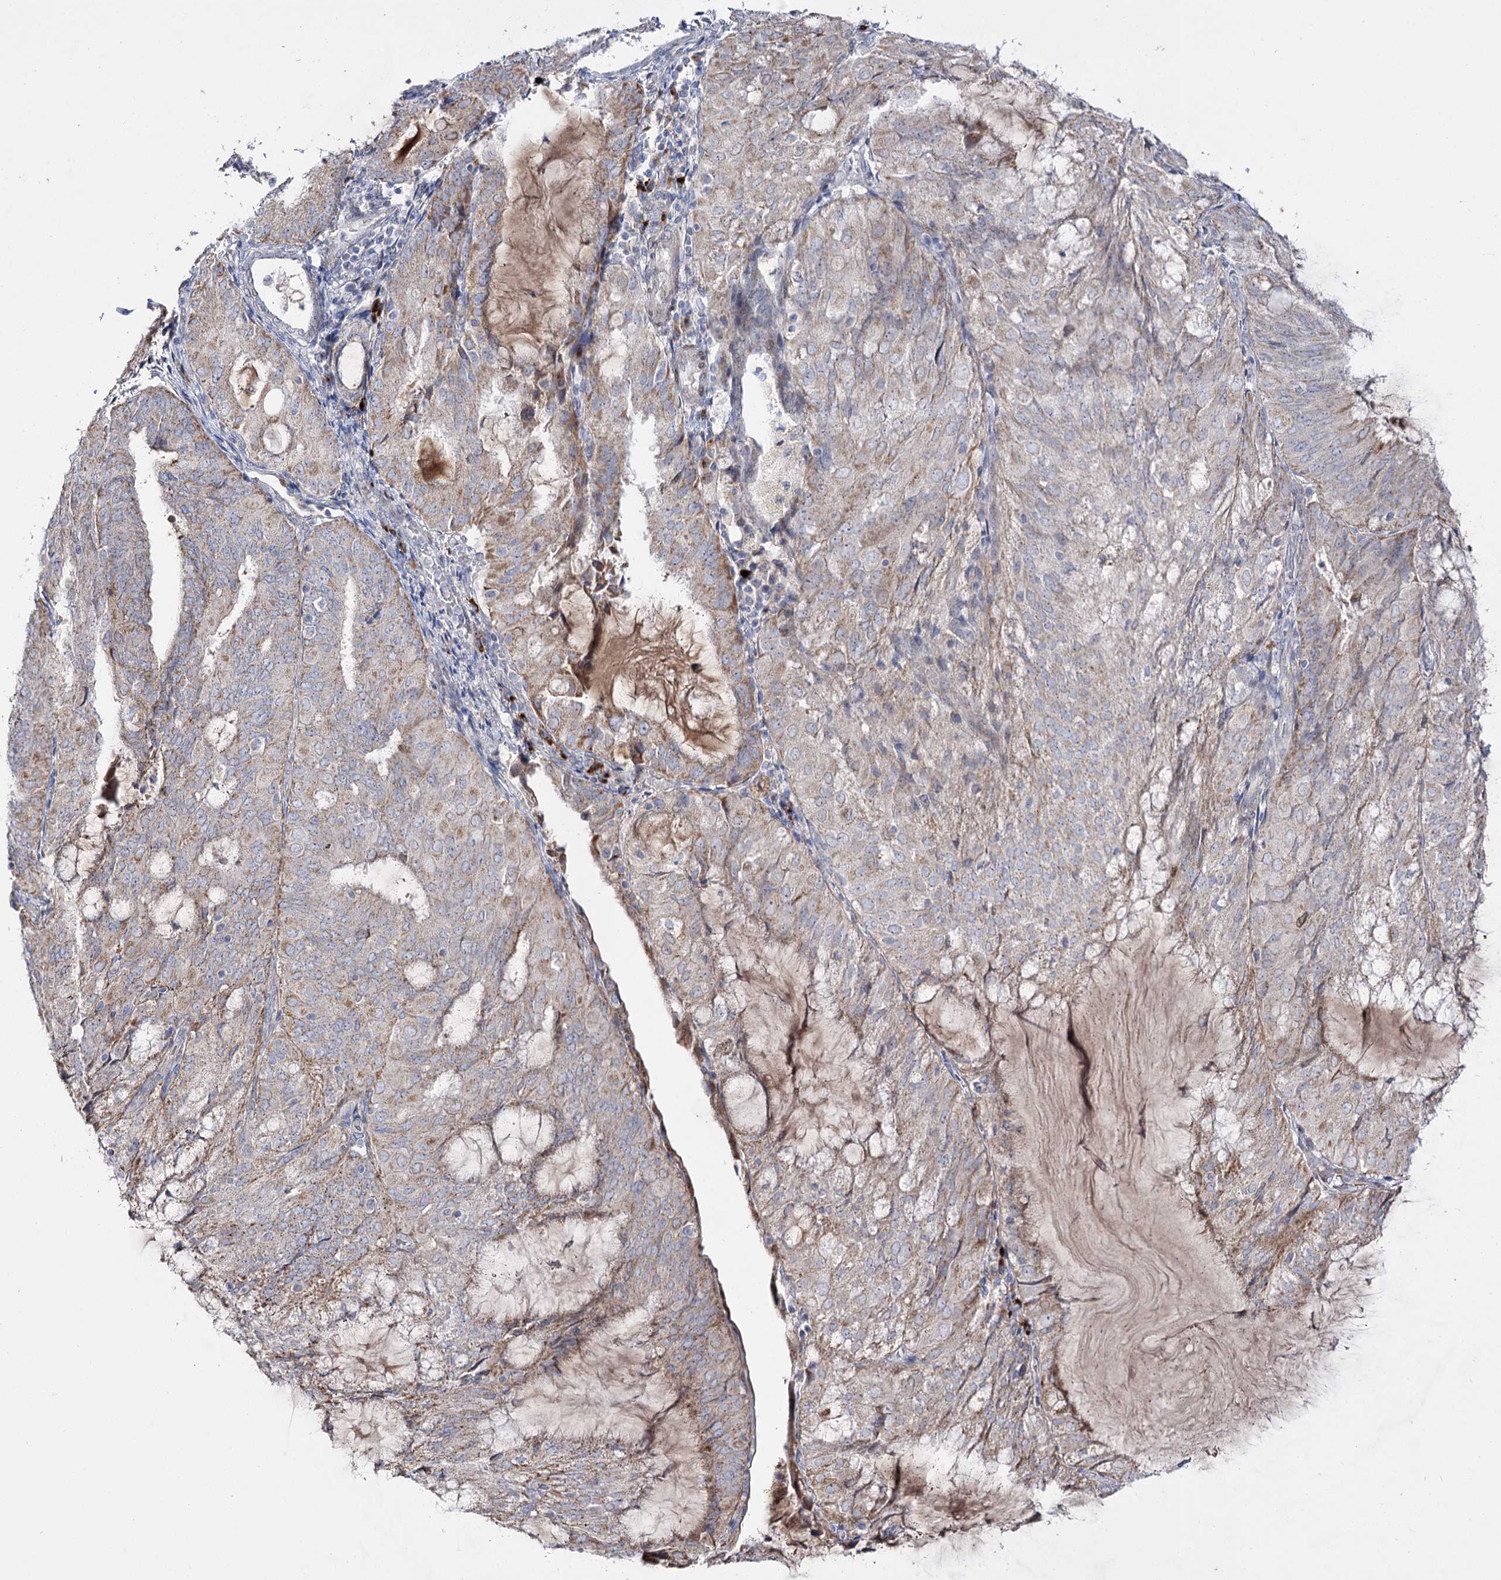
{"staining": {"intensity": "weak", "quantity": ">75%", "location": "cytoplasmic/membranous"}, "tissue": "endometrial cancer", "cell_type": "Tumor cells", "image_type": "cancer", "snomed": [{"axis": "morphology", "description": "Adenocarcinoma, NOS"}, {"axis": "topography", "description": "Endometrium"}], "caption": "The immunohistochemical stain labels weak cytoplasmic/membranous staining in tumor cells of adenocarcinoma (endometrial) tissue.", "gene": "C11orf80", "patient": {"sex": "female", "age": 81}}